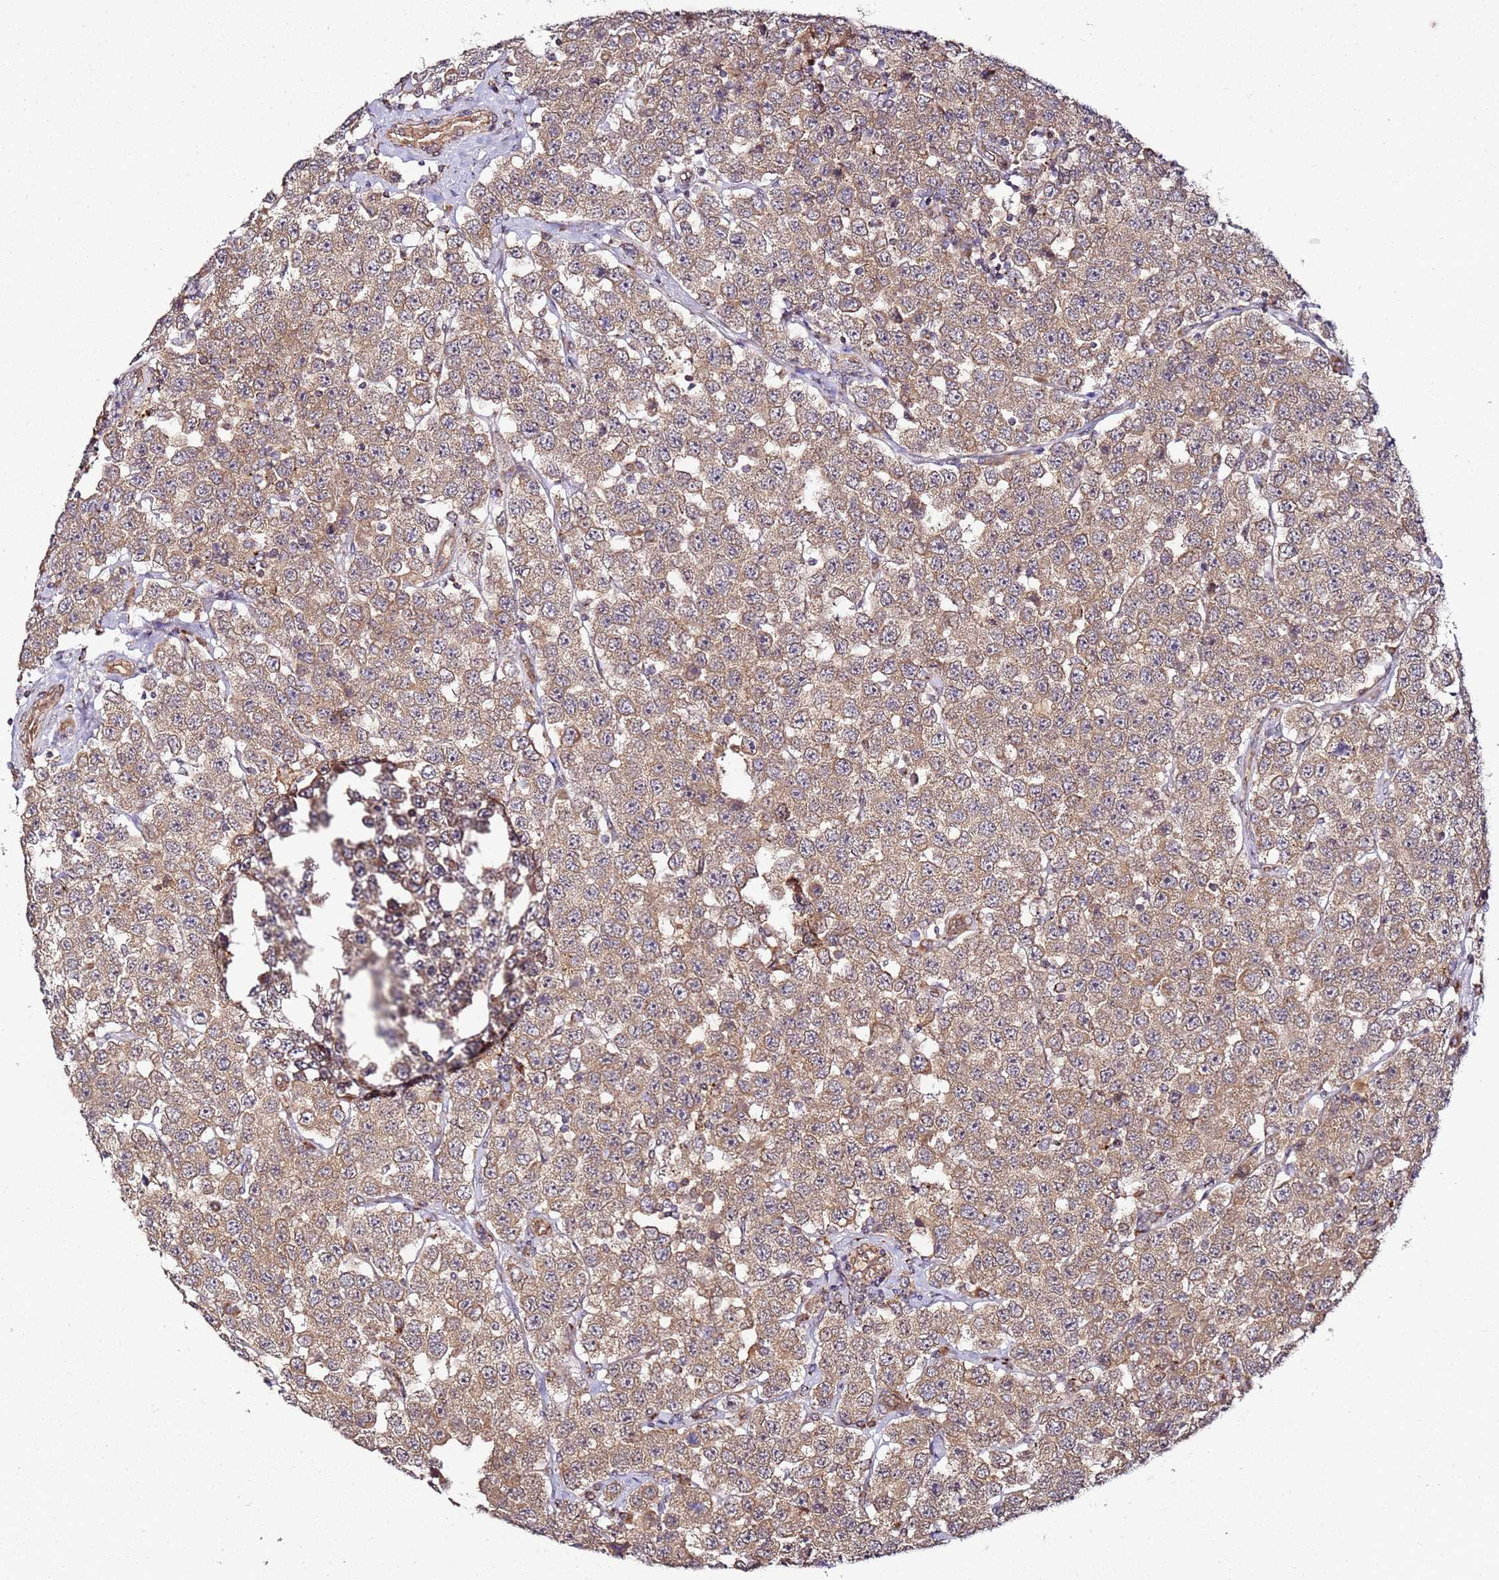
{"staining": {"intensity": "moderate", "quantity": ">75%", "location": "cytoplasmic/membranous"}, "tissue": "testis cancer", "cell_type": "Tumor cells", "image_type": "cancer", "snomed": [{"axis": "morphology", "description": "Seminoma, NOS"}, {"axis": "topography", "description": "Testis"}], "caption": "Moderate cytoplasmic/membranous positivity is appreciated in approximately >75% of tumor cells in testis cancer.", "gene": "TM2D2", "patient": {"sex": "male", "age": 28}}